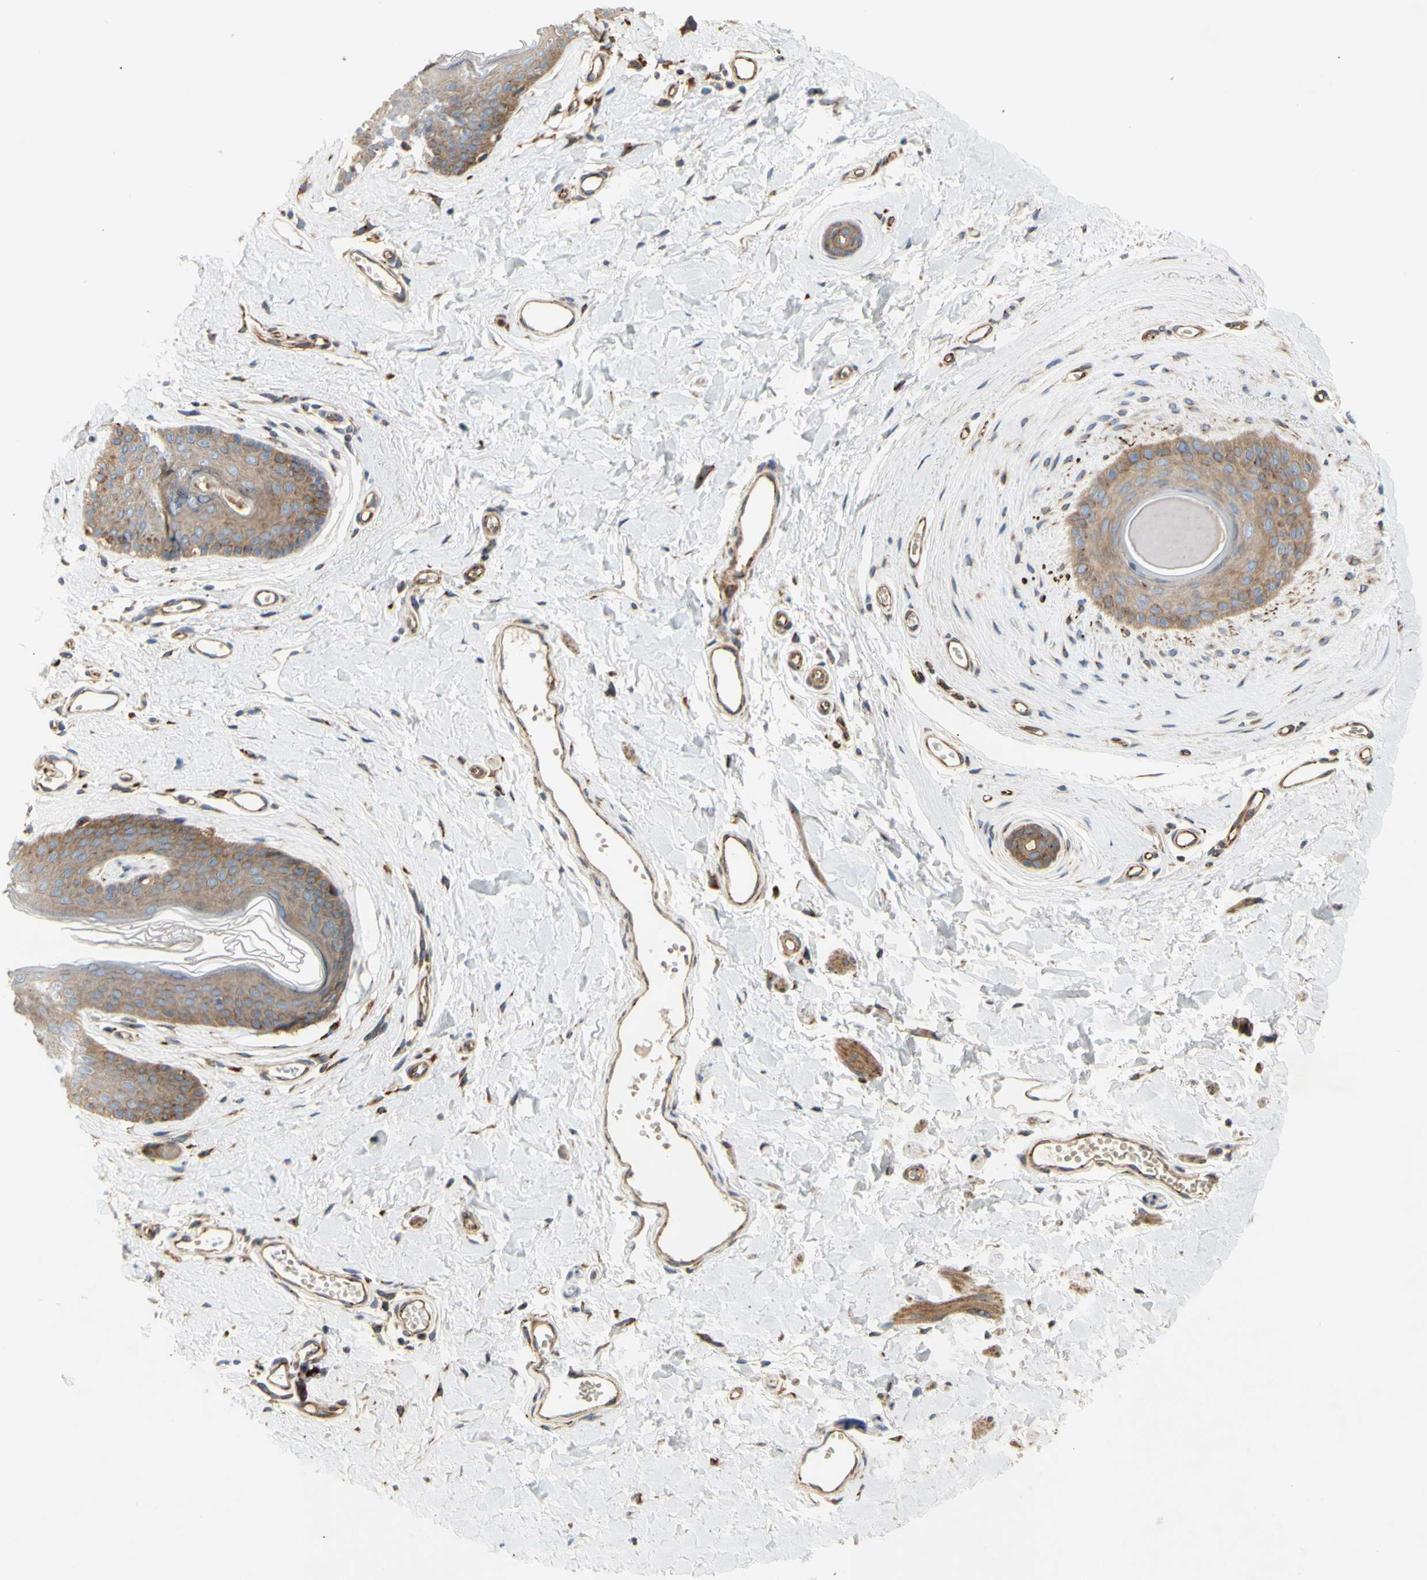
{"staining": {"intensity": "moderate", "quantity": "25%-75%", "location": "cytoplasmic/membranous"}, "tissue": "skin", "cell_type": "Epidermal cells", "image_type": "normal", "snomed": [{"axis": "morphology", "description": "Normal tissue, NOS"}, {"axis": "morphology", "description": "Inflammation, NOS"}, {"axis": "topography", "description": "Vulva"}], "caption": "Protein analysis of unremarkable skin exhibits moderate cytoplasmic/membranous staining in approximately 25%-75% of epidermal cells. (Brightfield microscopy of DAB IHC at high magnification).", "gene": "TUBG2", "patient": {"sex": "female", "age": 84}}